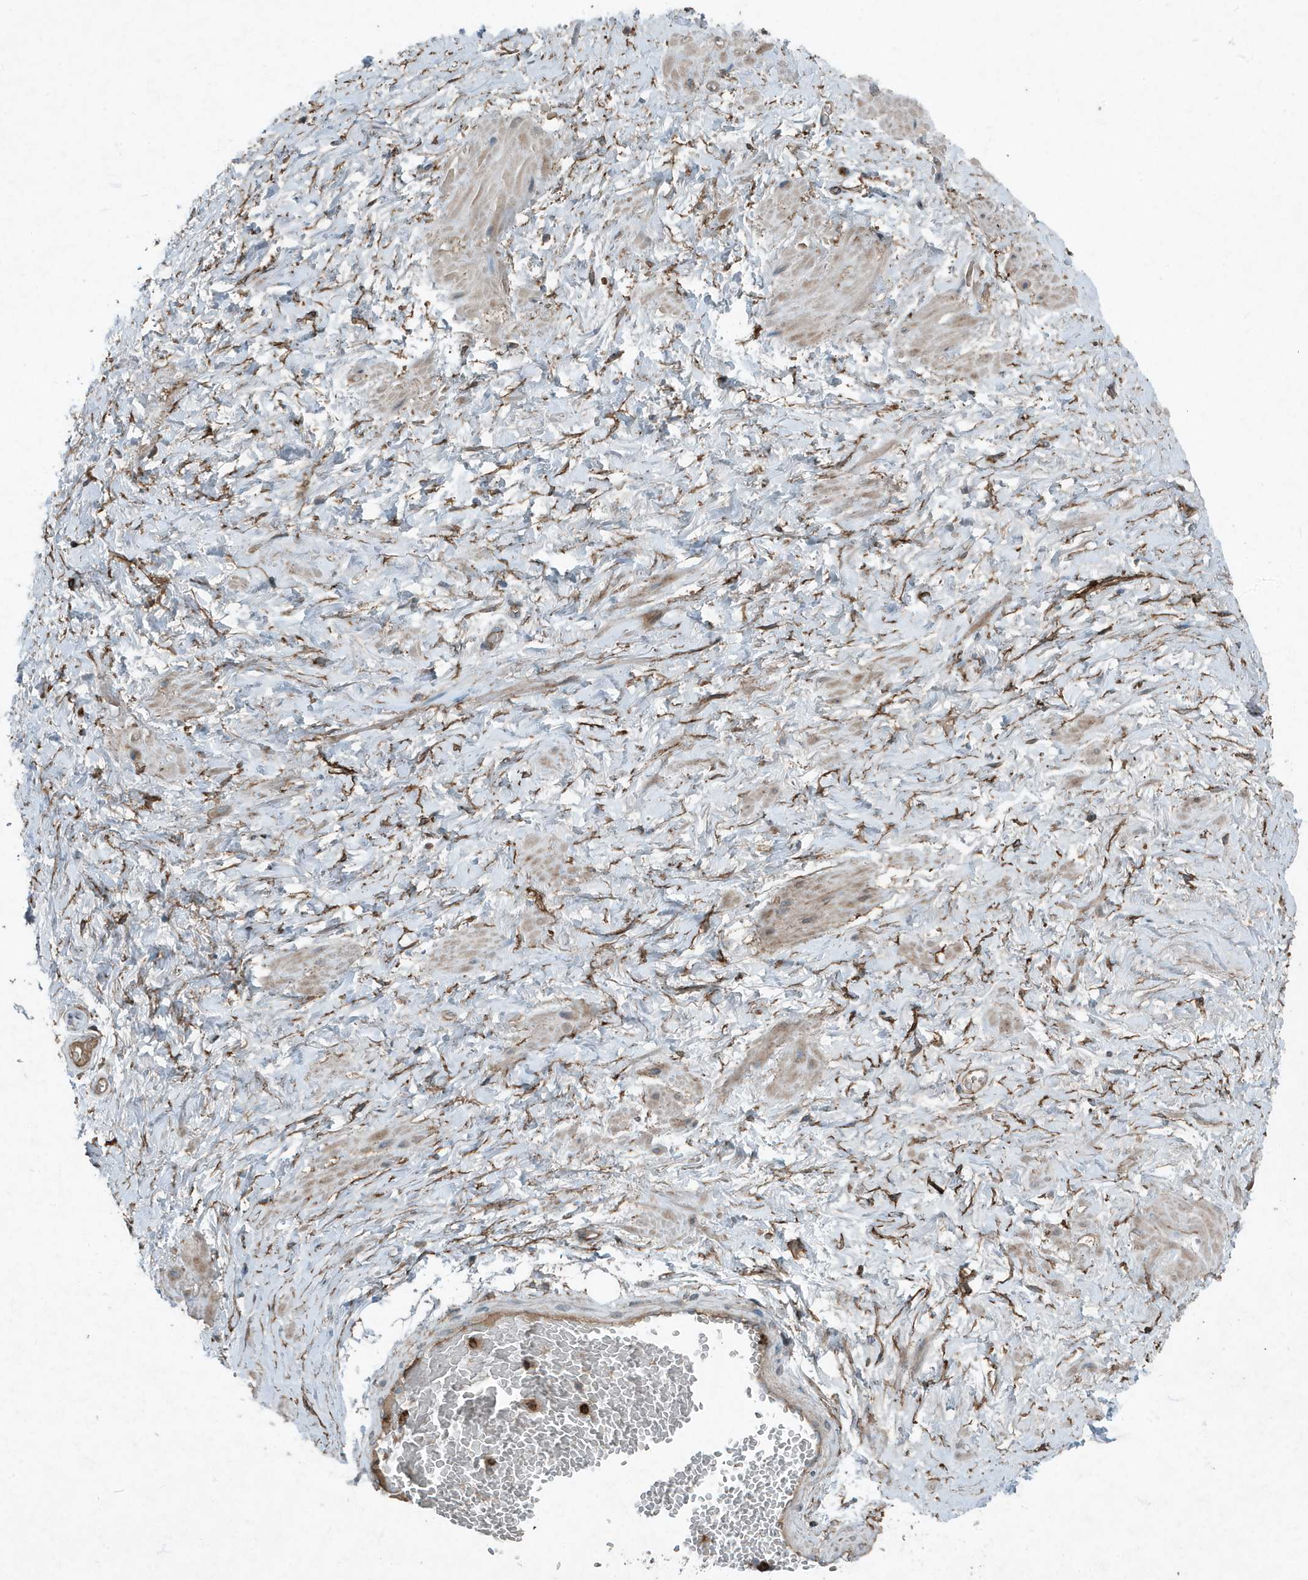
{"staining": {"intensity": "negative", "quantity": "none", "location": "none"}, "tissue": "adipose tissue", "cell_type": "Adipocytes", "image_type": "normal", "snomed": [{"axis": "morphology", "description": "Normal tissue, NOS"}, {"axis": "morphology", "description": "Adenocarcinoma, Low grade"}, {"axis": "topography", "description": "Prostate"}, {"axis": "topography", "description": "Peripheral nerve tissue"}], "caption": "DAB (3,3'-diaminobenzidine) immunohistochemical staining of unremarkable adipose tissue displays no significant staining in adipocytes. Nuclei are stained in blue.", "gene": "DAPP1", "patient": {"sex": "male", "age": 63}}